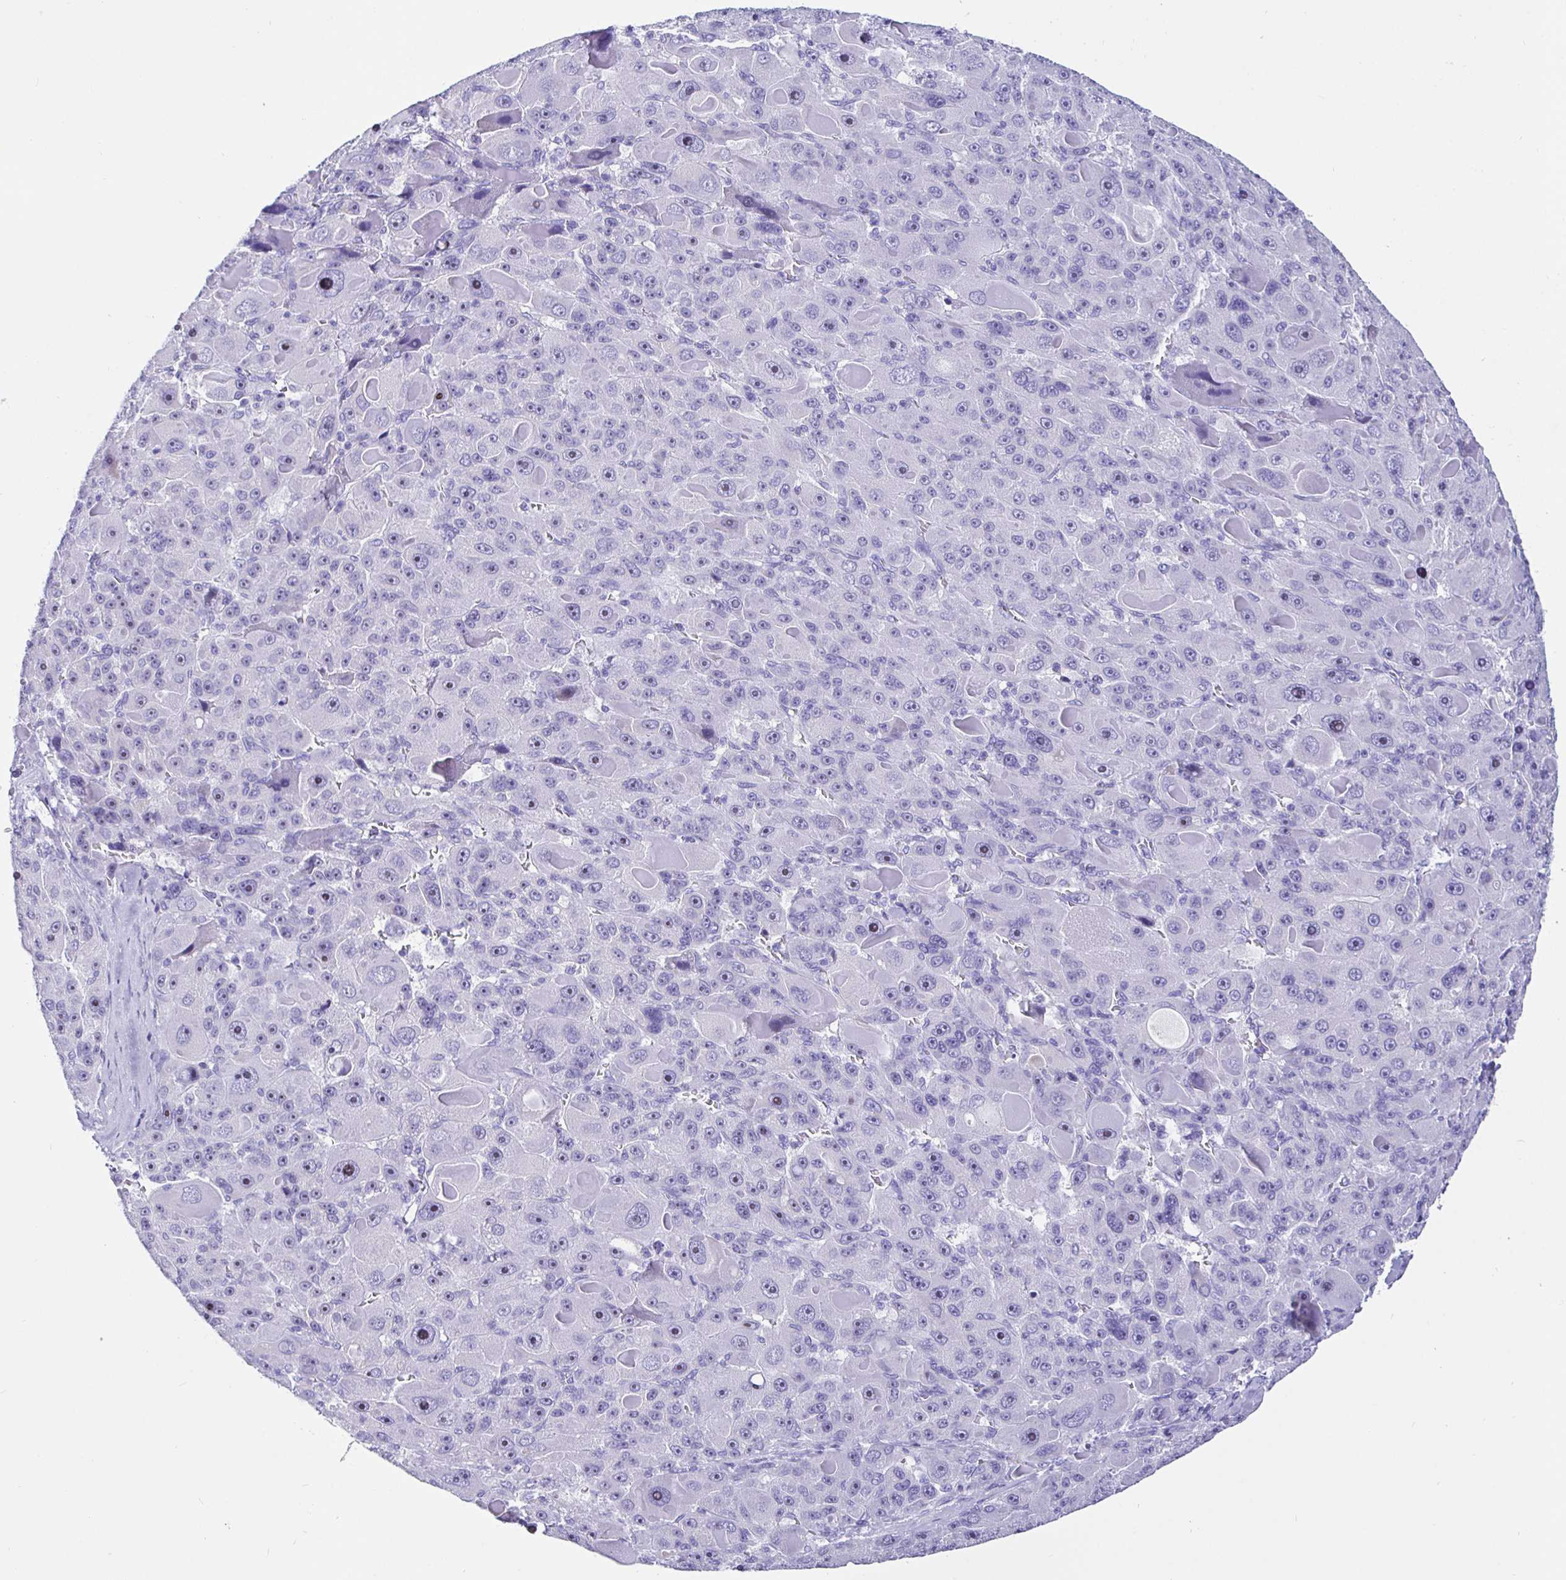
{"staining": {"intensity": "negative", "quantity": "none", "location": "none"}, "tissue": "liver cancer", "cell_type": "Tumor cells", "image_type": "cancer", "snomed": [{"axis": "morphology", "description": "Carcinoma, Hepatocellular, NOS"}, {"axis": "topography", "description": "Liver"}], "caption": "Liver hepatocellular carcinoma stained for a protein using immunohistochemistry displays no staining tumor cells.", "gene": "PRAMEF19", "patient": {"sex": "male", "age": 76}}